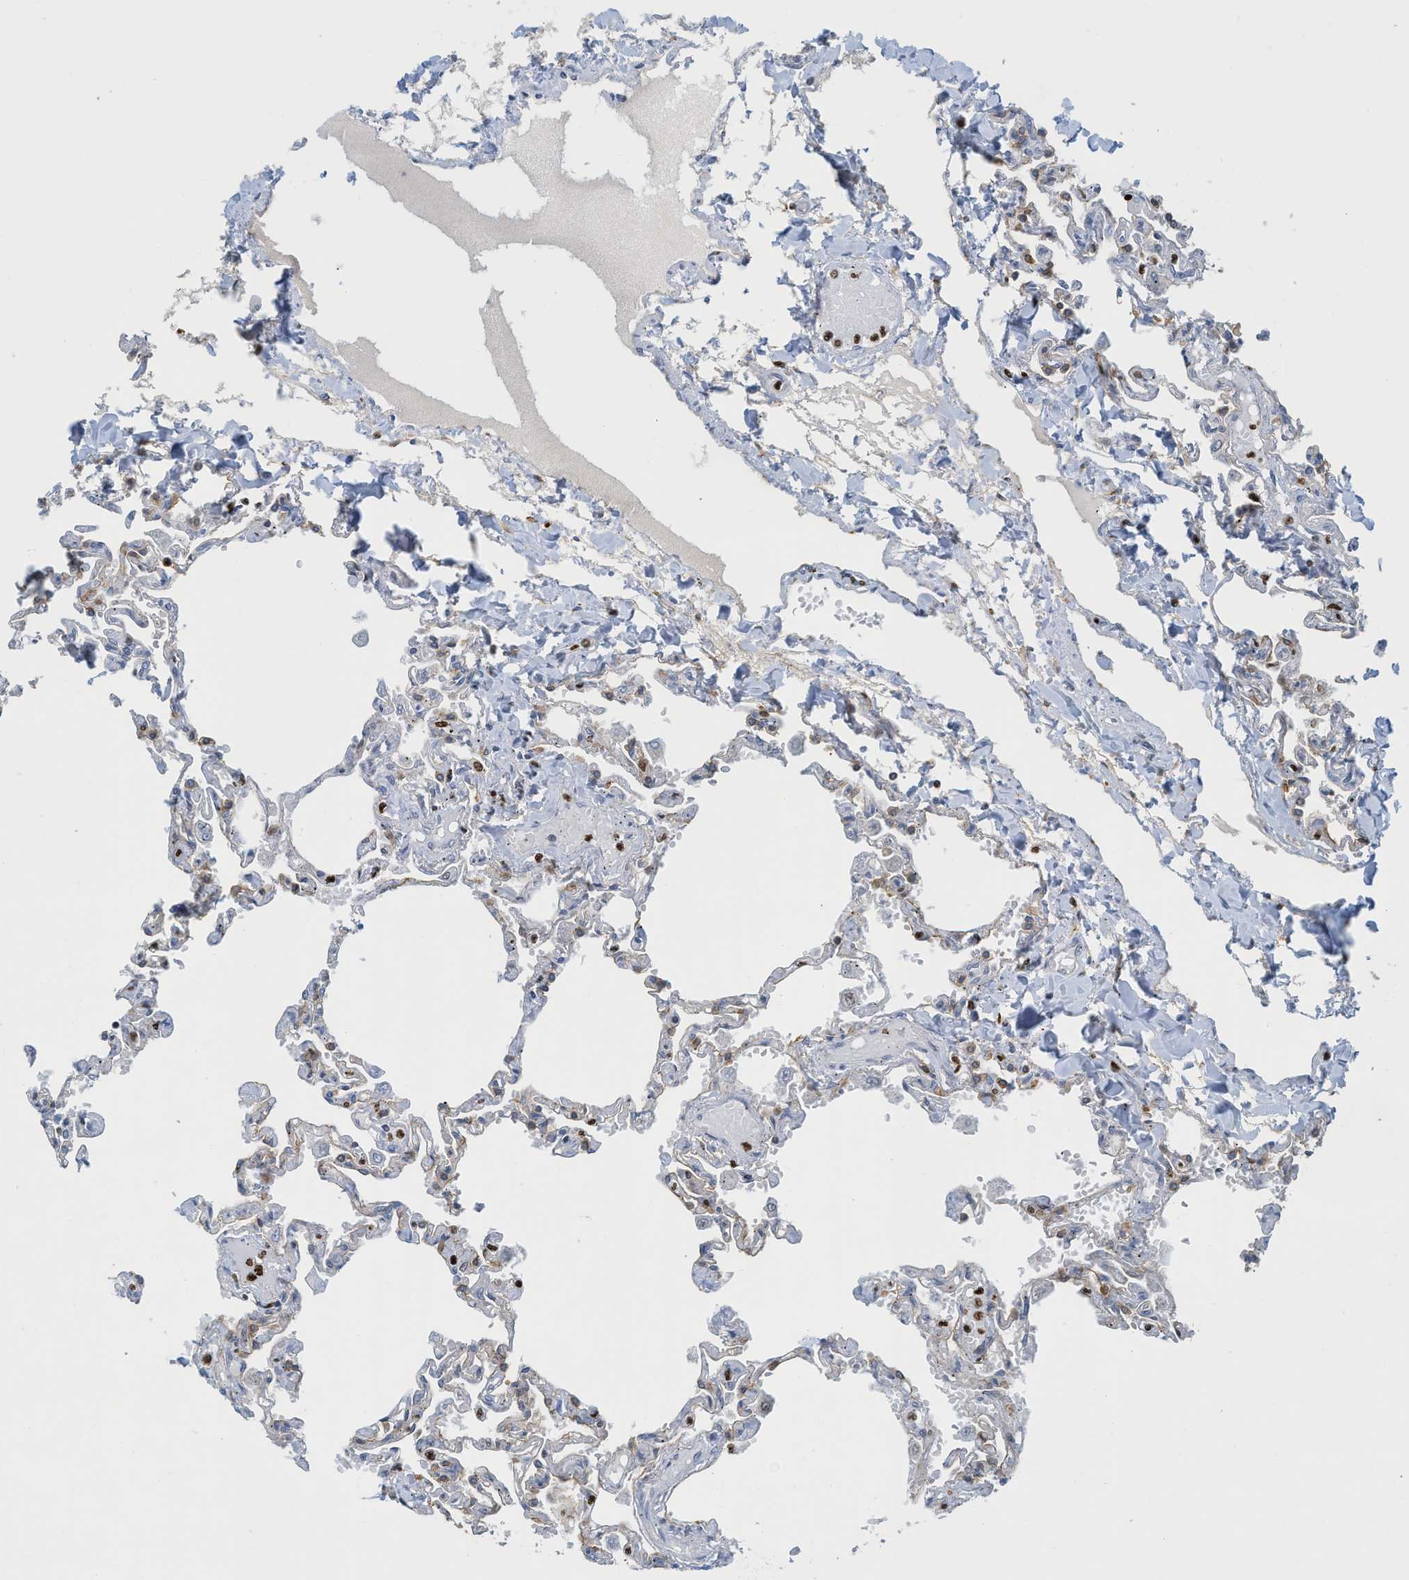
{"staining": {"intensity": "moderate", "quantity": "<25%", "location": "nuclear"}, "tissue": "lung", "cell_type": "Alveolar cells", "image_type": "normal", "snomed": [{"axis": "morphology", "description": "Normal tissue, NOS"}, {"axis": "topography", "description": "Lung"}], "caption": "An immunohistochemistry photomicrograph of benign tissue is shown. Protein staining in brown shows moderate nuclear positivity in lung within alveolar cells.", "gene": "SH3D19", "patient": {"sex": "male", "age": 21}}